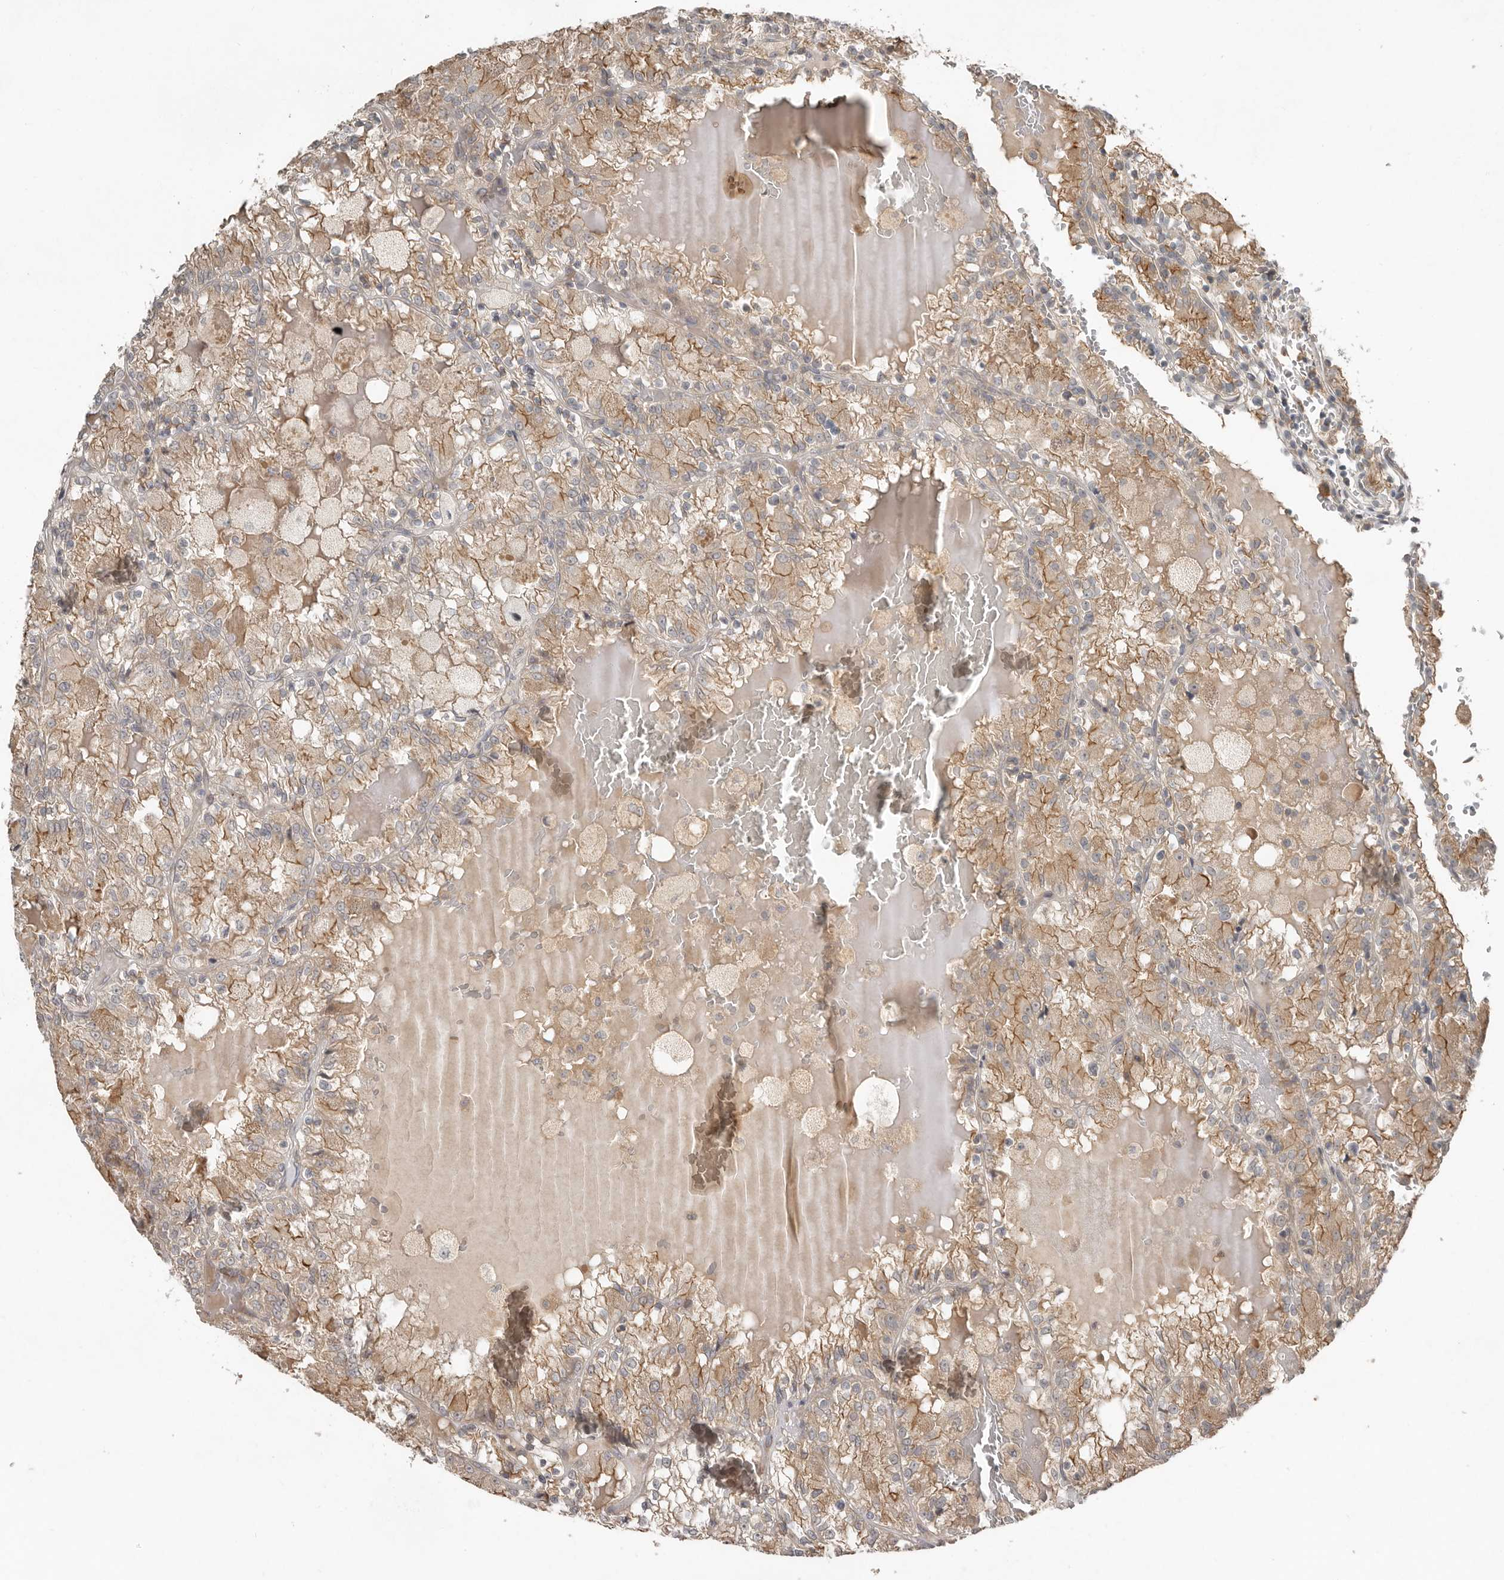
{"staining": {"intensity": "moderate", "quantity": ">75%", "location": "cytoplasmic/membranous"}, "tissue": "renal cancer", "cell_type": "Tumor cells", "image_type": "cancer", "snomed": [{"axis": "morphology", "description": "Adenocarcinoma, NOS"}, {"axis": "topography", "description": "Kidney"}], "caption": "Tumor cells reveal medium levels of moderate cytoplasmic/membranous staining in about >75% of cells in human renal adenocarcinoma. (DAB IHC with brightfield microscopy, high magnification).", "gene": "TEAD3", "patient": {"sex": "female", "age": 56}}